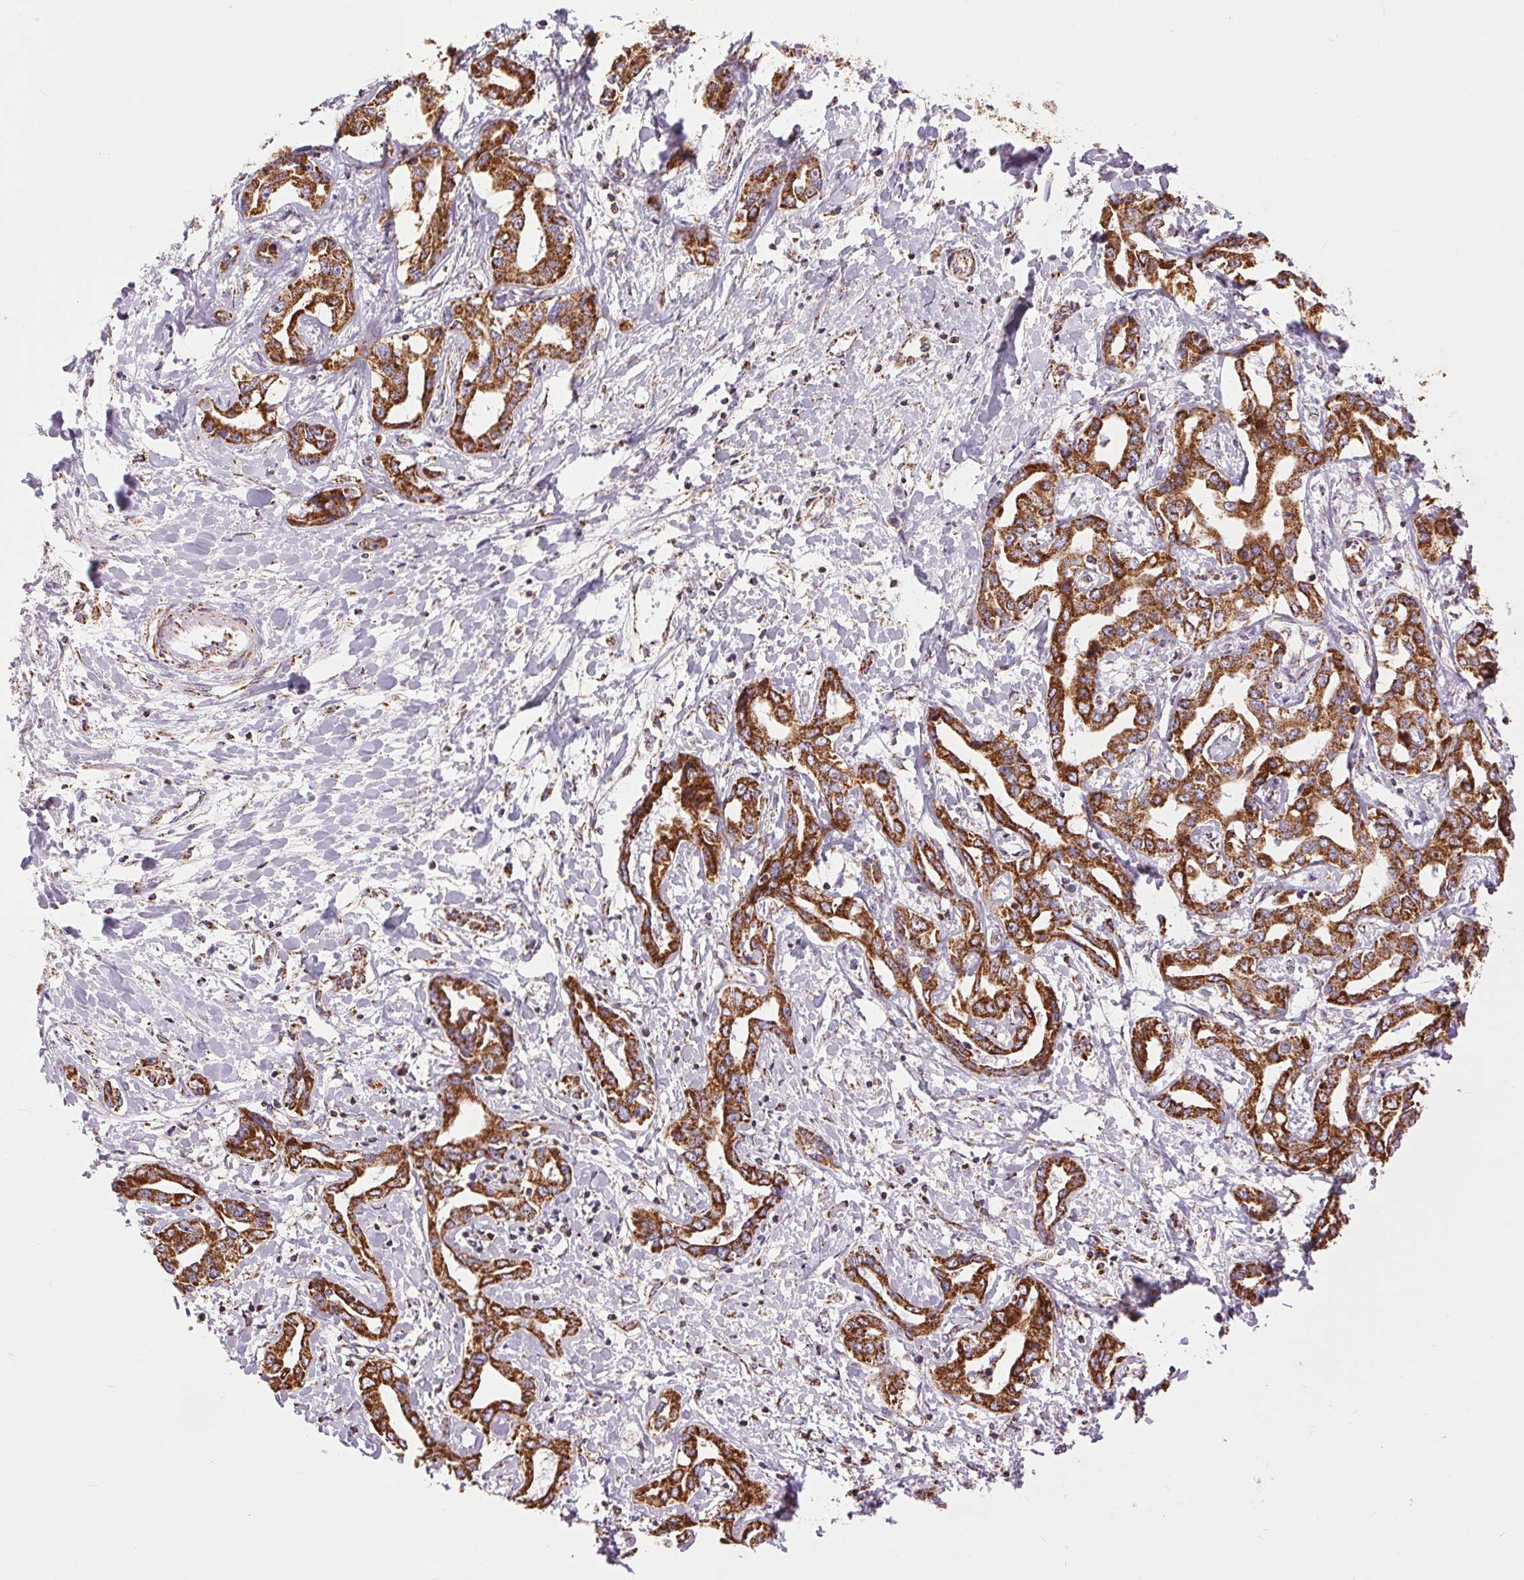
{"staining": {"intensity": "strong", "quantity": ">75%", "location": "cytoplasmic/membranous"}, "tissue": "liver cancer", "cell_type": "Tumor cells", "image_type": "cancer", "snomed": [{"axis": "morphology", "description": "Cholangiocarcinoma"}, {"axis": "topography", "description": "Liver"}], "caption": "An image showing strong cytoplasmic/membranous staining in about >75% of tumor cells in liver cancer, as visualized by brown immunohistochemical staining.", "gene": "ATP5PB", "patient": {"sex": "male", "age": 59}}